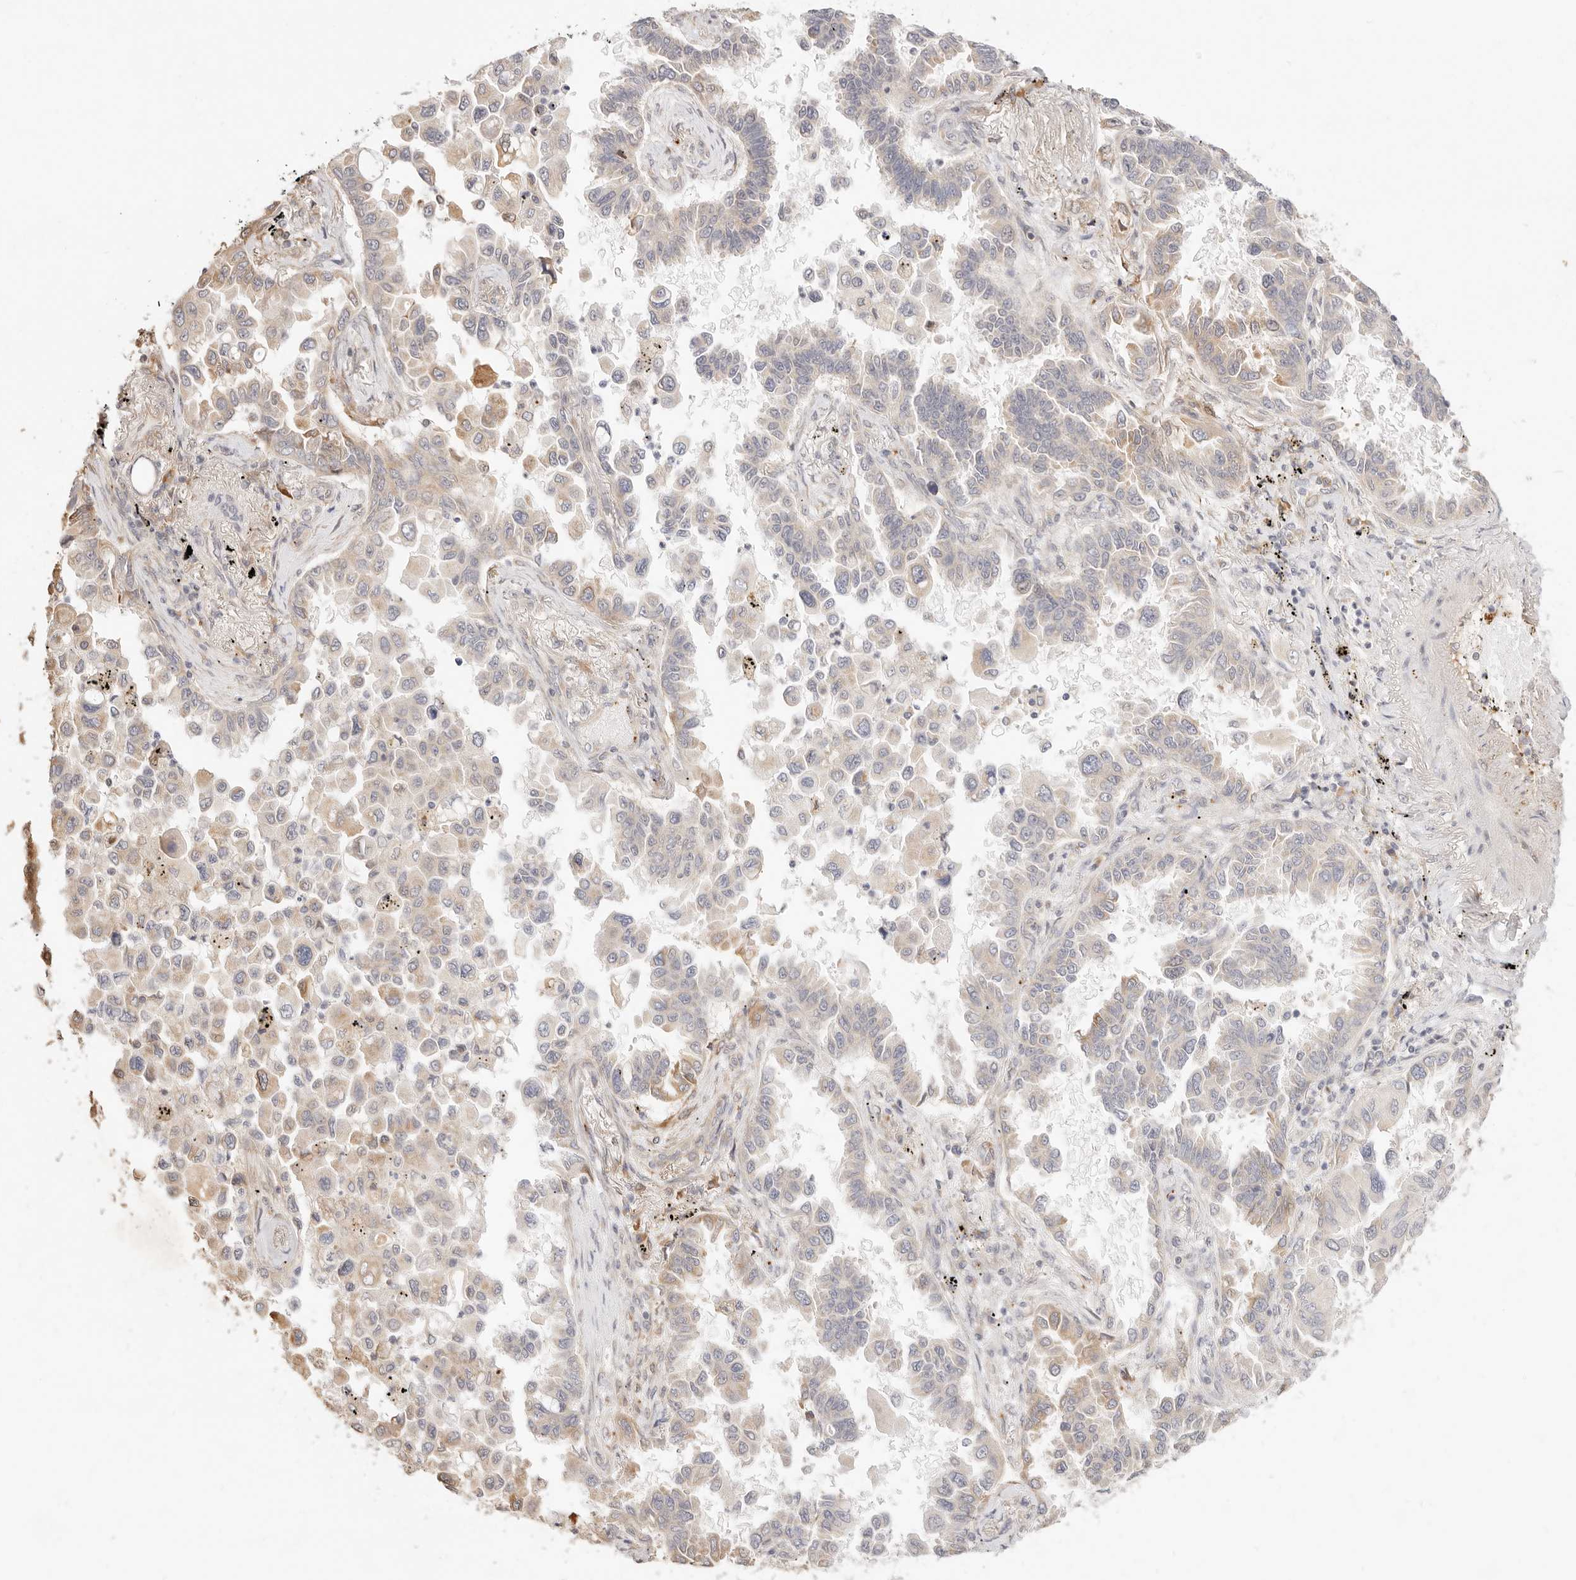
{"staining": {"intensity": "weak", "quantity": "<25%", "location": "cytoplasmic/membranous"}, "tissue": "lung cancer", "cell_type": "Tumor cells", "image_type": "cancer", "snomed": [{"axis": "morphology", "description": "Adenocarcinoma, NOS"}, {"axis": "topography", "description": "Lung"}], "caption": "Lung cancer was stained to show a protein in brown. There is no significant staining in tumor cells.", "gene": "UBXN10", "patient": {"sex": "female", "age": 67}}